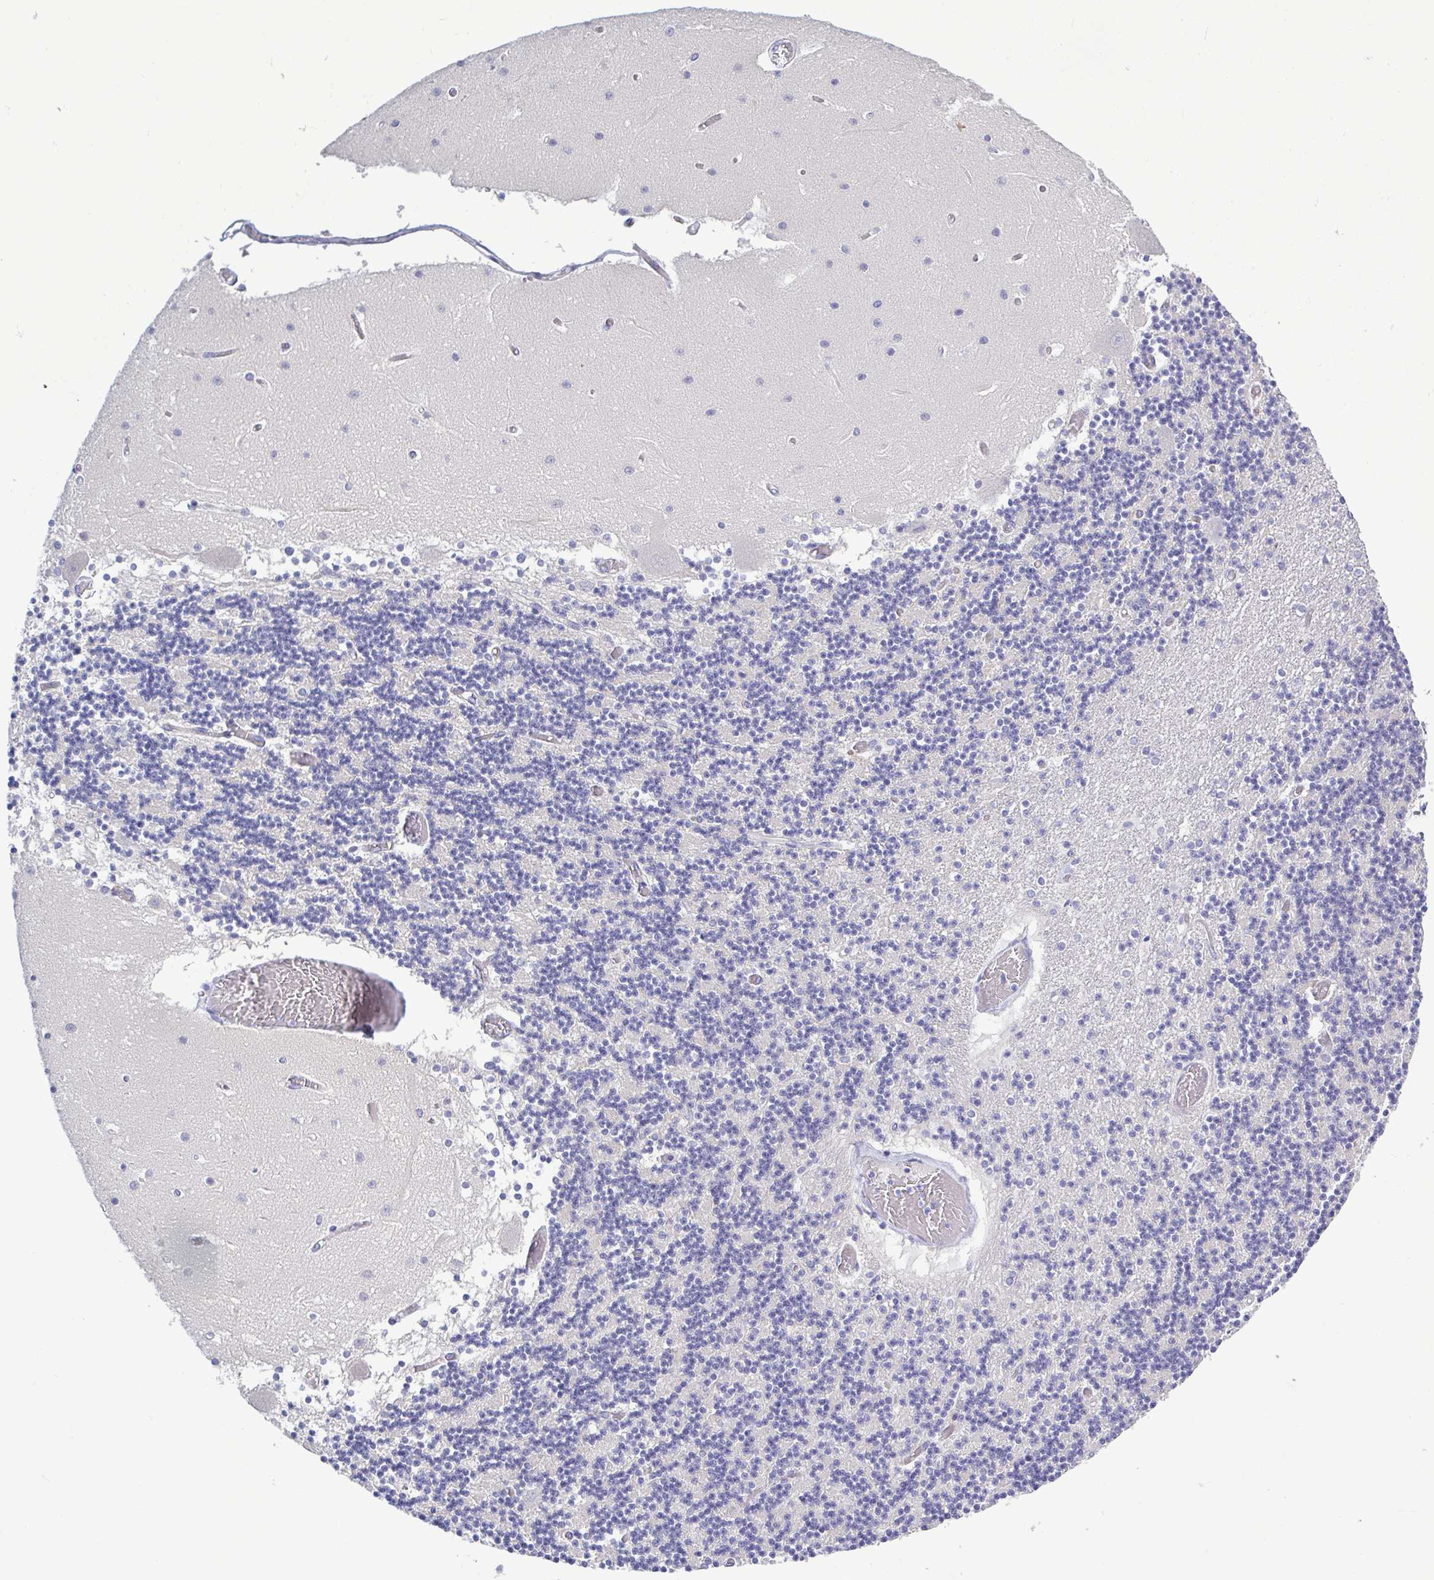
{"staining": {"intensity": "negative", "quantity": "none", "location": "none"}, "tissue": "cerebellum", "cell_type": "Cells in granular layer", "image_type": "normal", "snomed": [{"axis": "morphology", "description": "Normal tissue, NOS"}, {"axis": "topography", "description": "Cerebellum"}], "caption": "Immunohistochemistry image of normal cerebellum: human cerebellum stained with DAB reveals no significant protein staining in cells in granular layer.", "gene": "TEX12", "patient": {"sex": "female", "age": 28}}